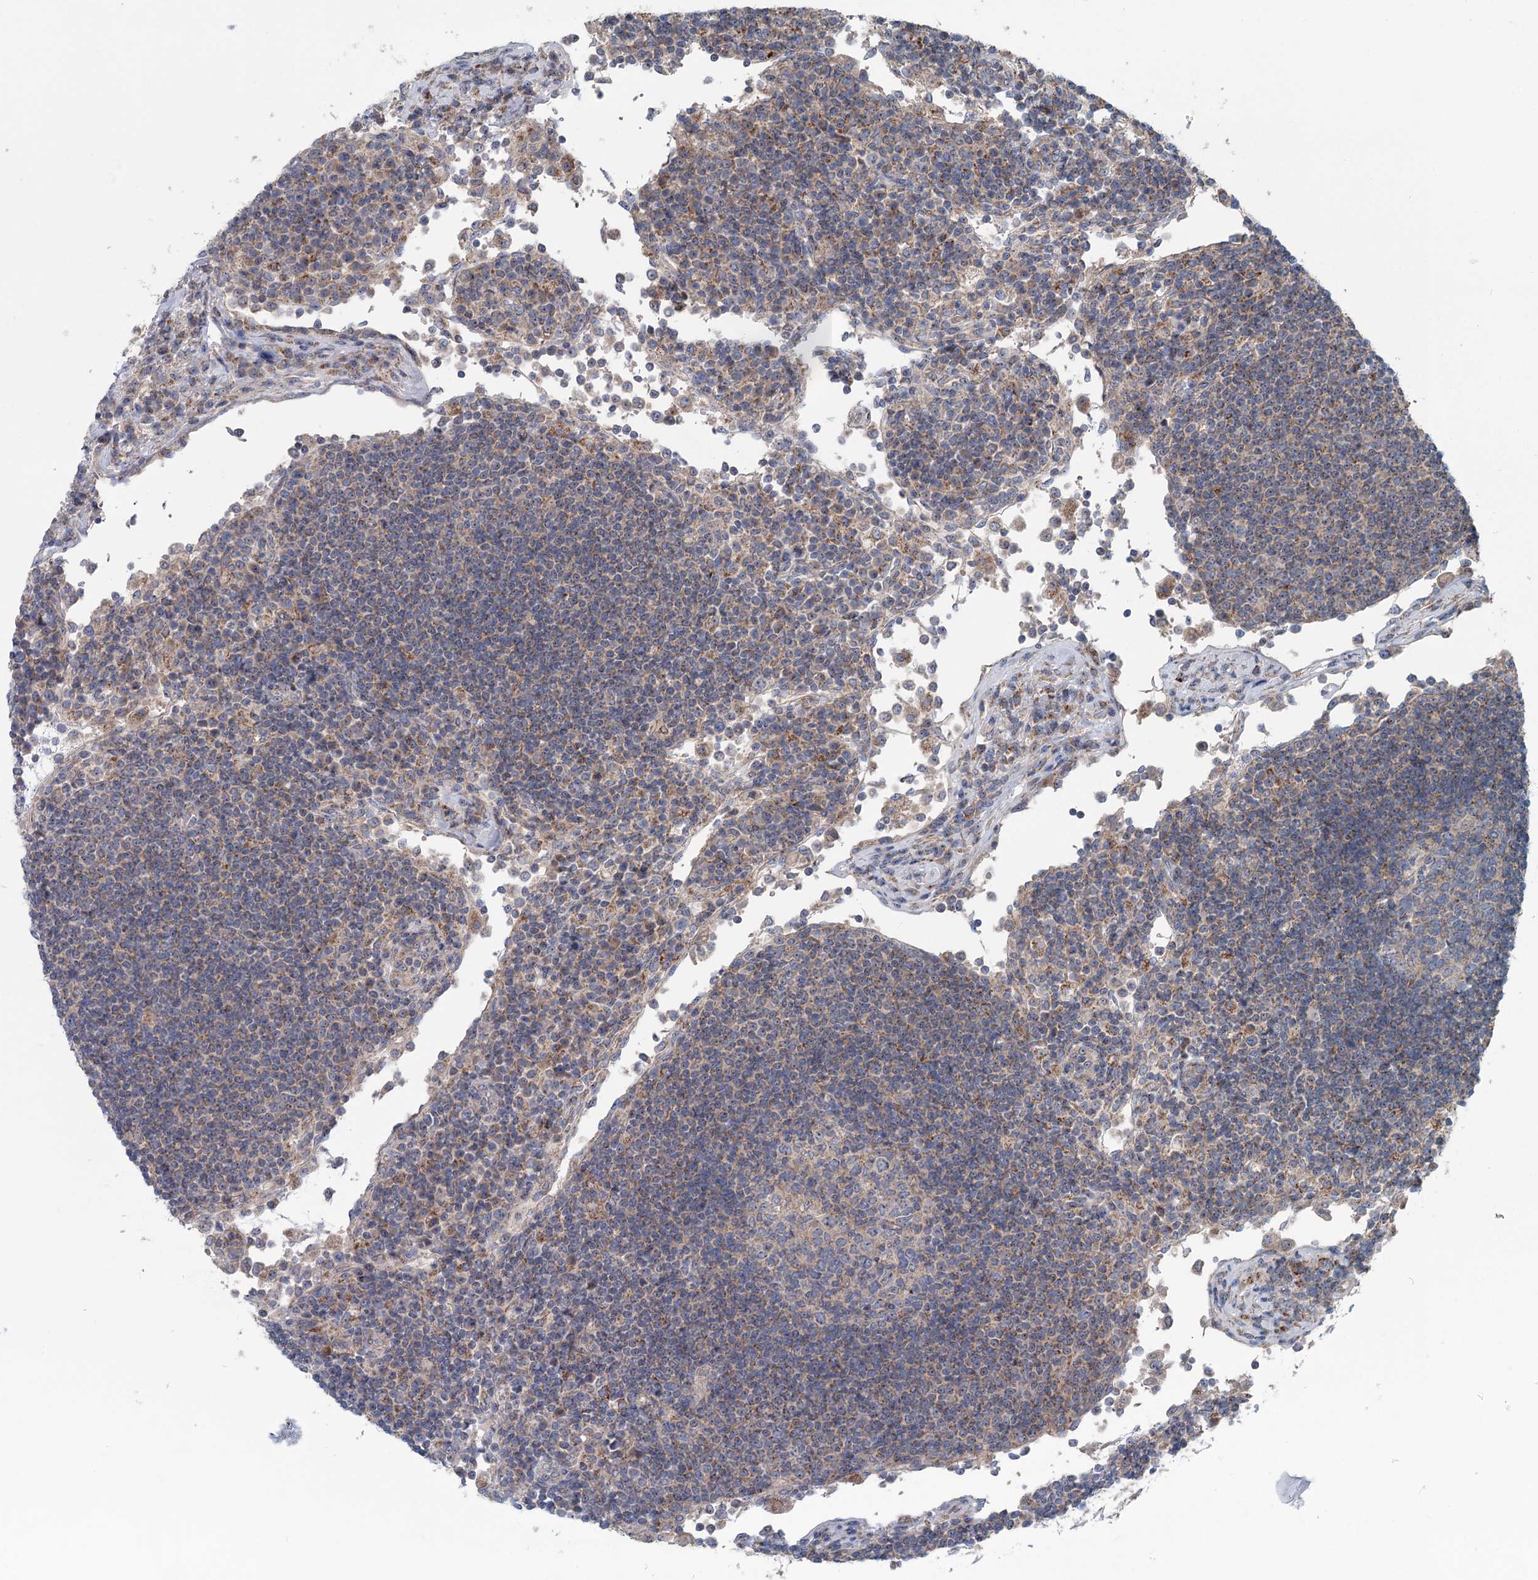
{"staining": {"intensity": "negative", "quantity": "none", "location": "none"}, "tissue": "lymph node", "cell_type": "Germinal center cells", "image_type": "normal", "snomed": [{"axis": "morphology", "description": "Normal tissue, NOS"}, {"axis": "topography", "description": "Lymph node"}], "caption": "Lymph node stained for a protein using immunohistochemistry (IHC) shows no positivity germinal center cells.", "gene": "MARK2", "patient": {"sex": "female", "age": 53}}